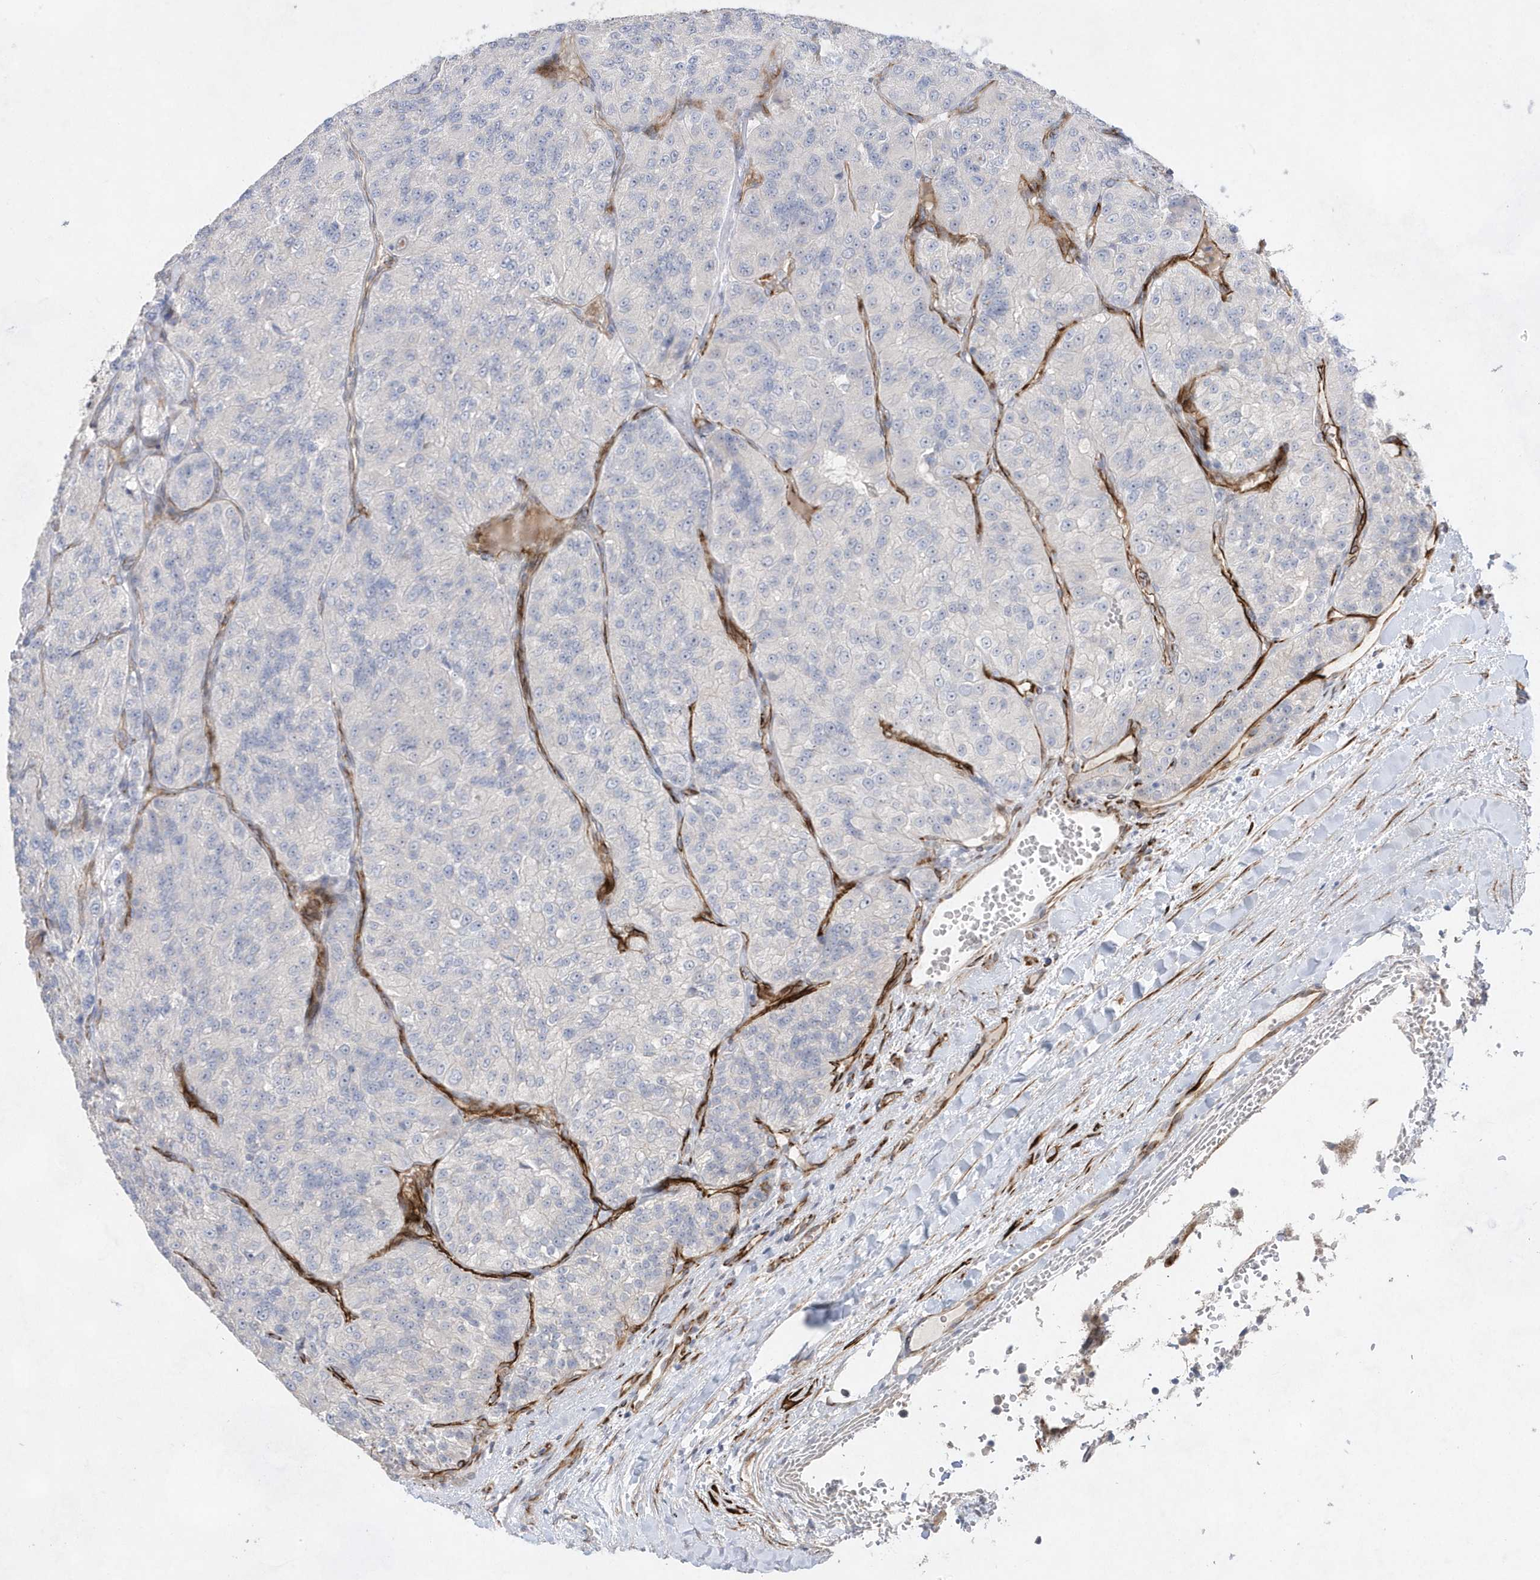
{"staining": {"intensity": "negative", "quantity": "none", "location": "none"}, "tissue": "renal cancer", "cell_type": "Tumor cells", "image_type": "cancer", "snomed": [{"axis": "morphology", "description": "Adenocarcinoma, NOS"}, {"axis": "topography", "description": "Kidney"}], "caption": "Tumor cells show no significant protein expression in renal cancer (adenocarcinoma). (DAB (3,3'-diaminobenzidine) IHC, high magnification).", "gene": "TMEM132B", "patient": {"sex": "female", "age": 63}}